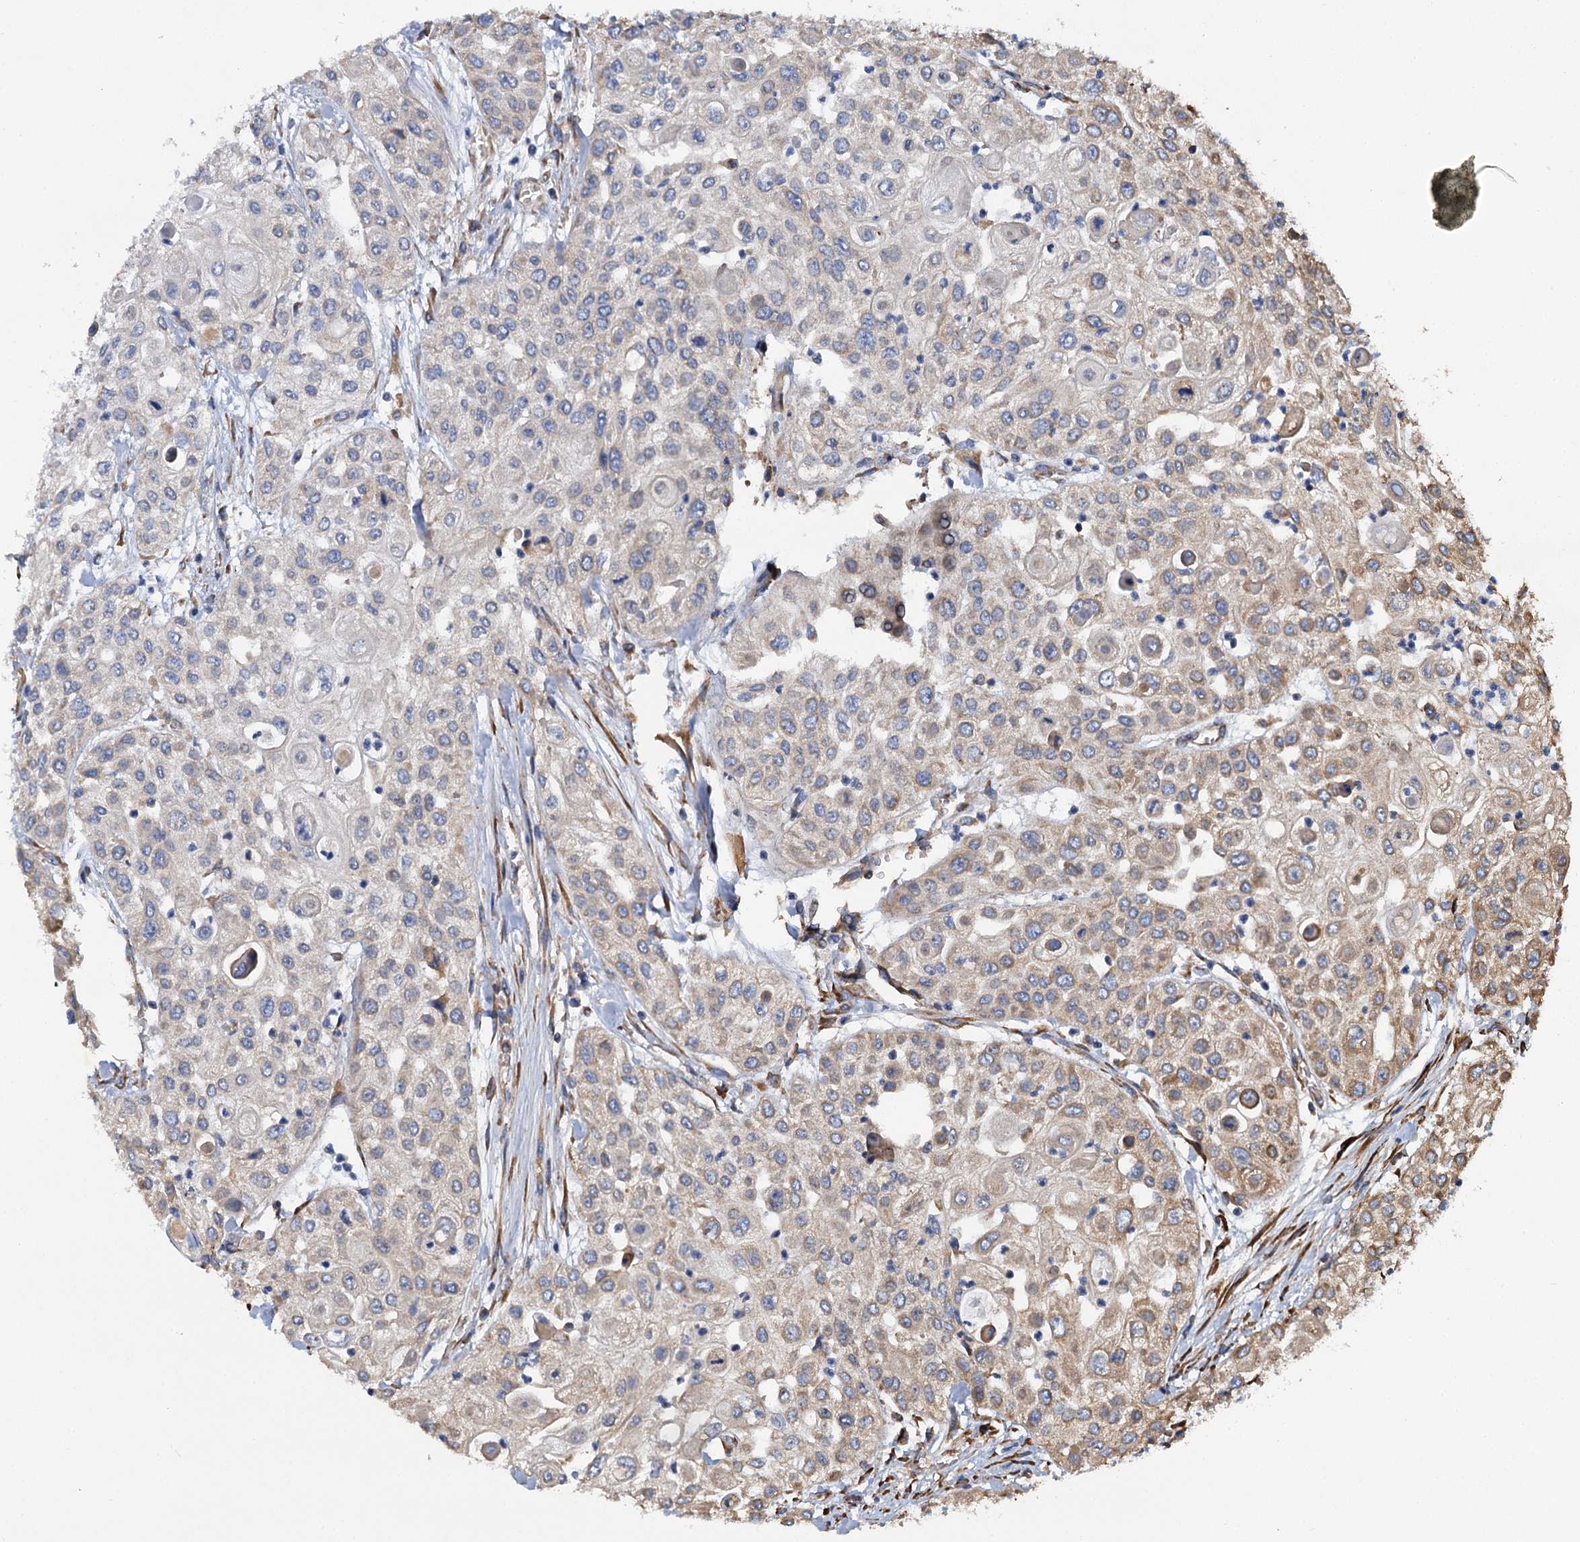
{"staining": {"intensity": "moderate", "quantity": "<25%", "location": "cytoplasmic/membranous"}, "tissue": "urothelial cancer", "cell_type": "Tumor cells", "image_type": "cancer", "snomed": [{"axis": "morphology", "description": "Urothelial carcinoma, High grade"}, {"axis": "topography", "description": "Urinary bladder"}], "caption": "Urothelial cancer stained with a protein marker demonstrates moderate staining in tumor cells.", "gene": "LINS1", "patient": {"sex": "female", "age": 79}}